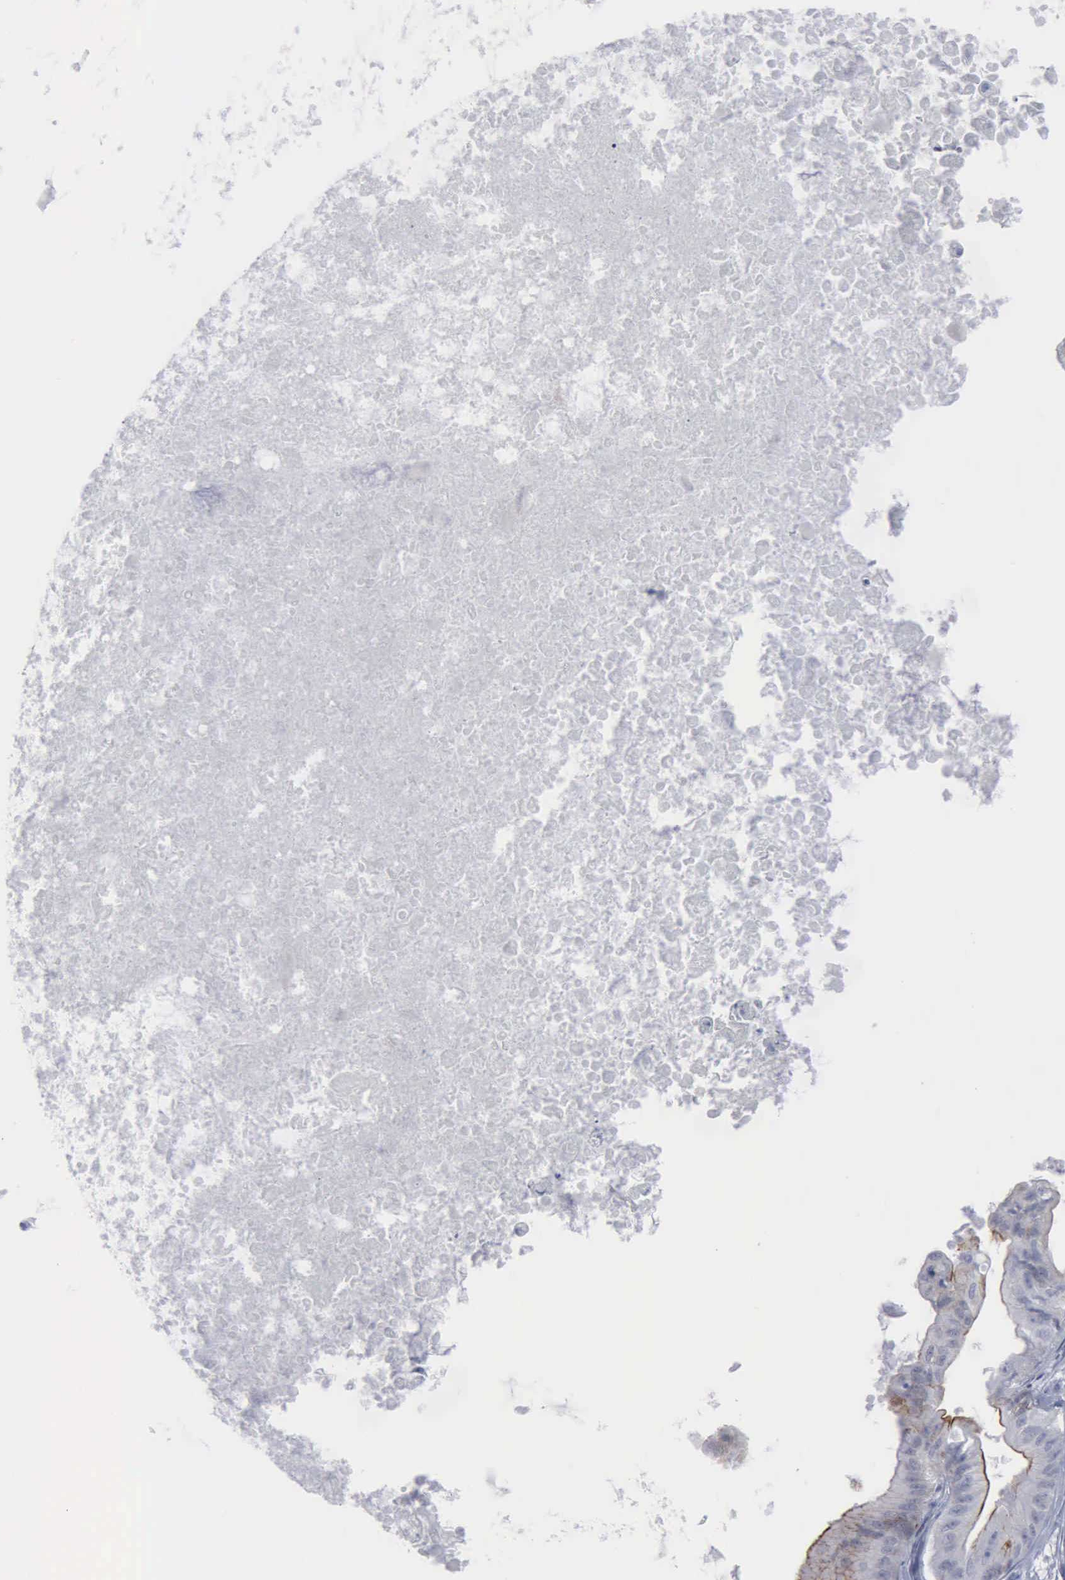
{"staining": {"intensity": "strong", "quantity": "<25%", "location": "cytoplasmic/membranous"}, "tissue": "ovarian cancer", "cell_type": "Tumor cells", "image_type": "cancer", "snomed": [{"axis": "morphology", "description": "Cystadenocarcinoma, mucinous, NOS"}, {"axis": "topography", "description": "Ovary"}], "caption": "High-magnification brightfield microscopy of ovarian cancer (mucinous cystadenocarcinoma) stained with DAB (3,3'-diaminobenzidine) (brown) and counterstained with hematoxylin (blue). tumor cells exhibit strong cytoplasmic/membranous staining is appreciated in approximately<25% of cells.", "gene": "MCM5", "patient": {"sex": "female", "age": 37}}